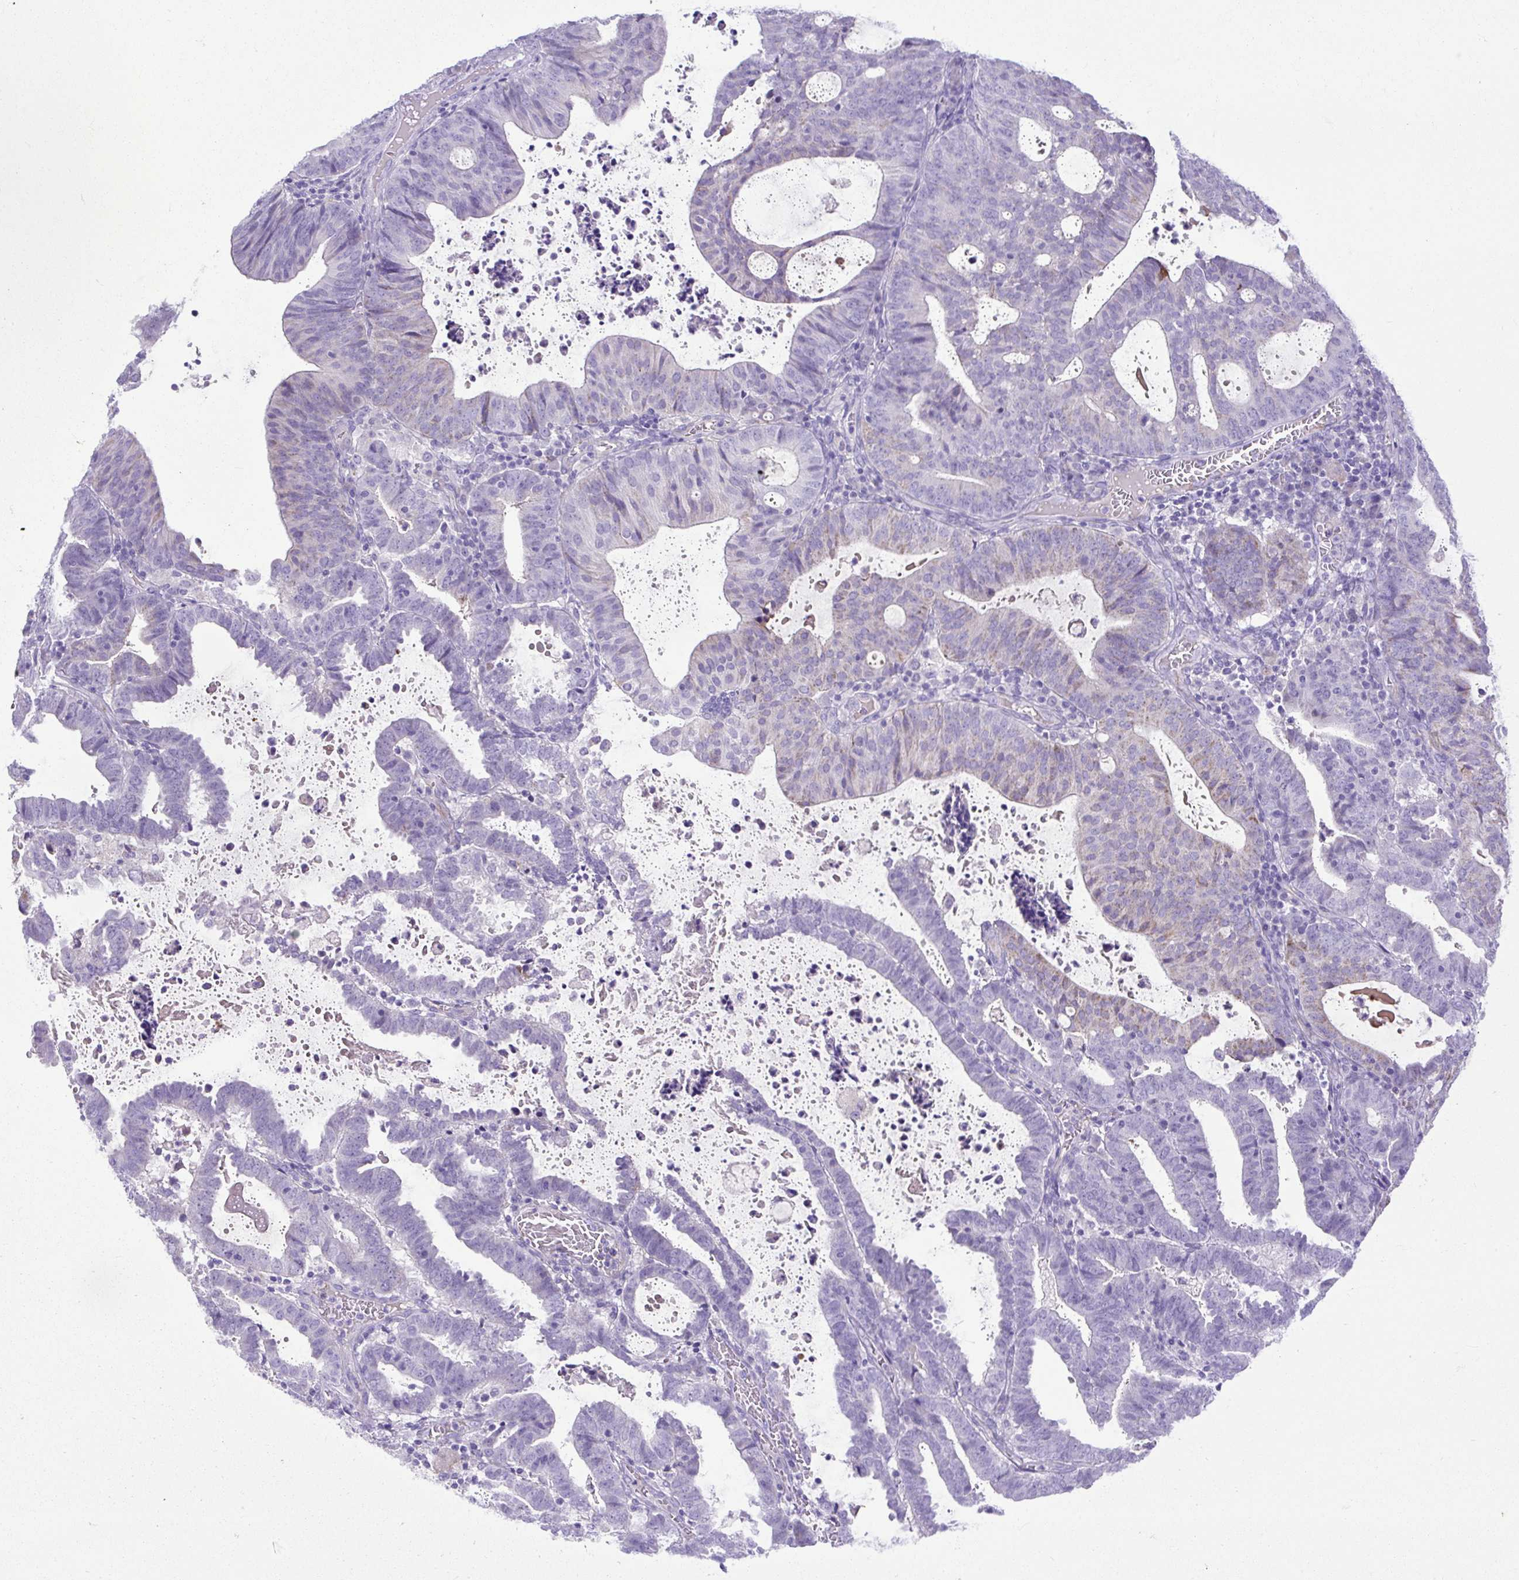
{"staining": {"intensity": "negative", "quantity": "none", "location": "none"}, "tissue": "endometrial cancer", "cell_type": "Tumor cells", "image_type": "cancer", "snomed": [{"axis": "morphology", "description": "Adenocarcinoma, NOS"}, {"axis": "topography", "description": "Uterus"}], "caption": "DAB (3,3'-diaminobenzidine) immunohistochemical staining of human endometrial cancer displays no significant positivity in tumor cells. (DAB immunohistochemistry (IHC) visualized using brightfield microscopy, high magnification).", "gene": "SPTBN5", "patient": {"sex": "female", "age": 83}}